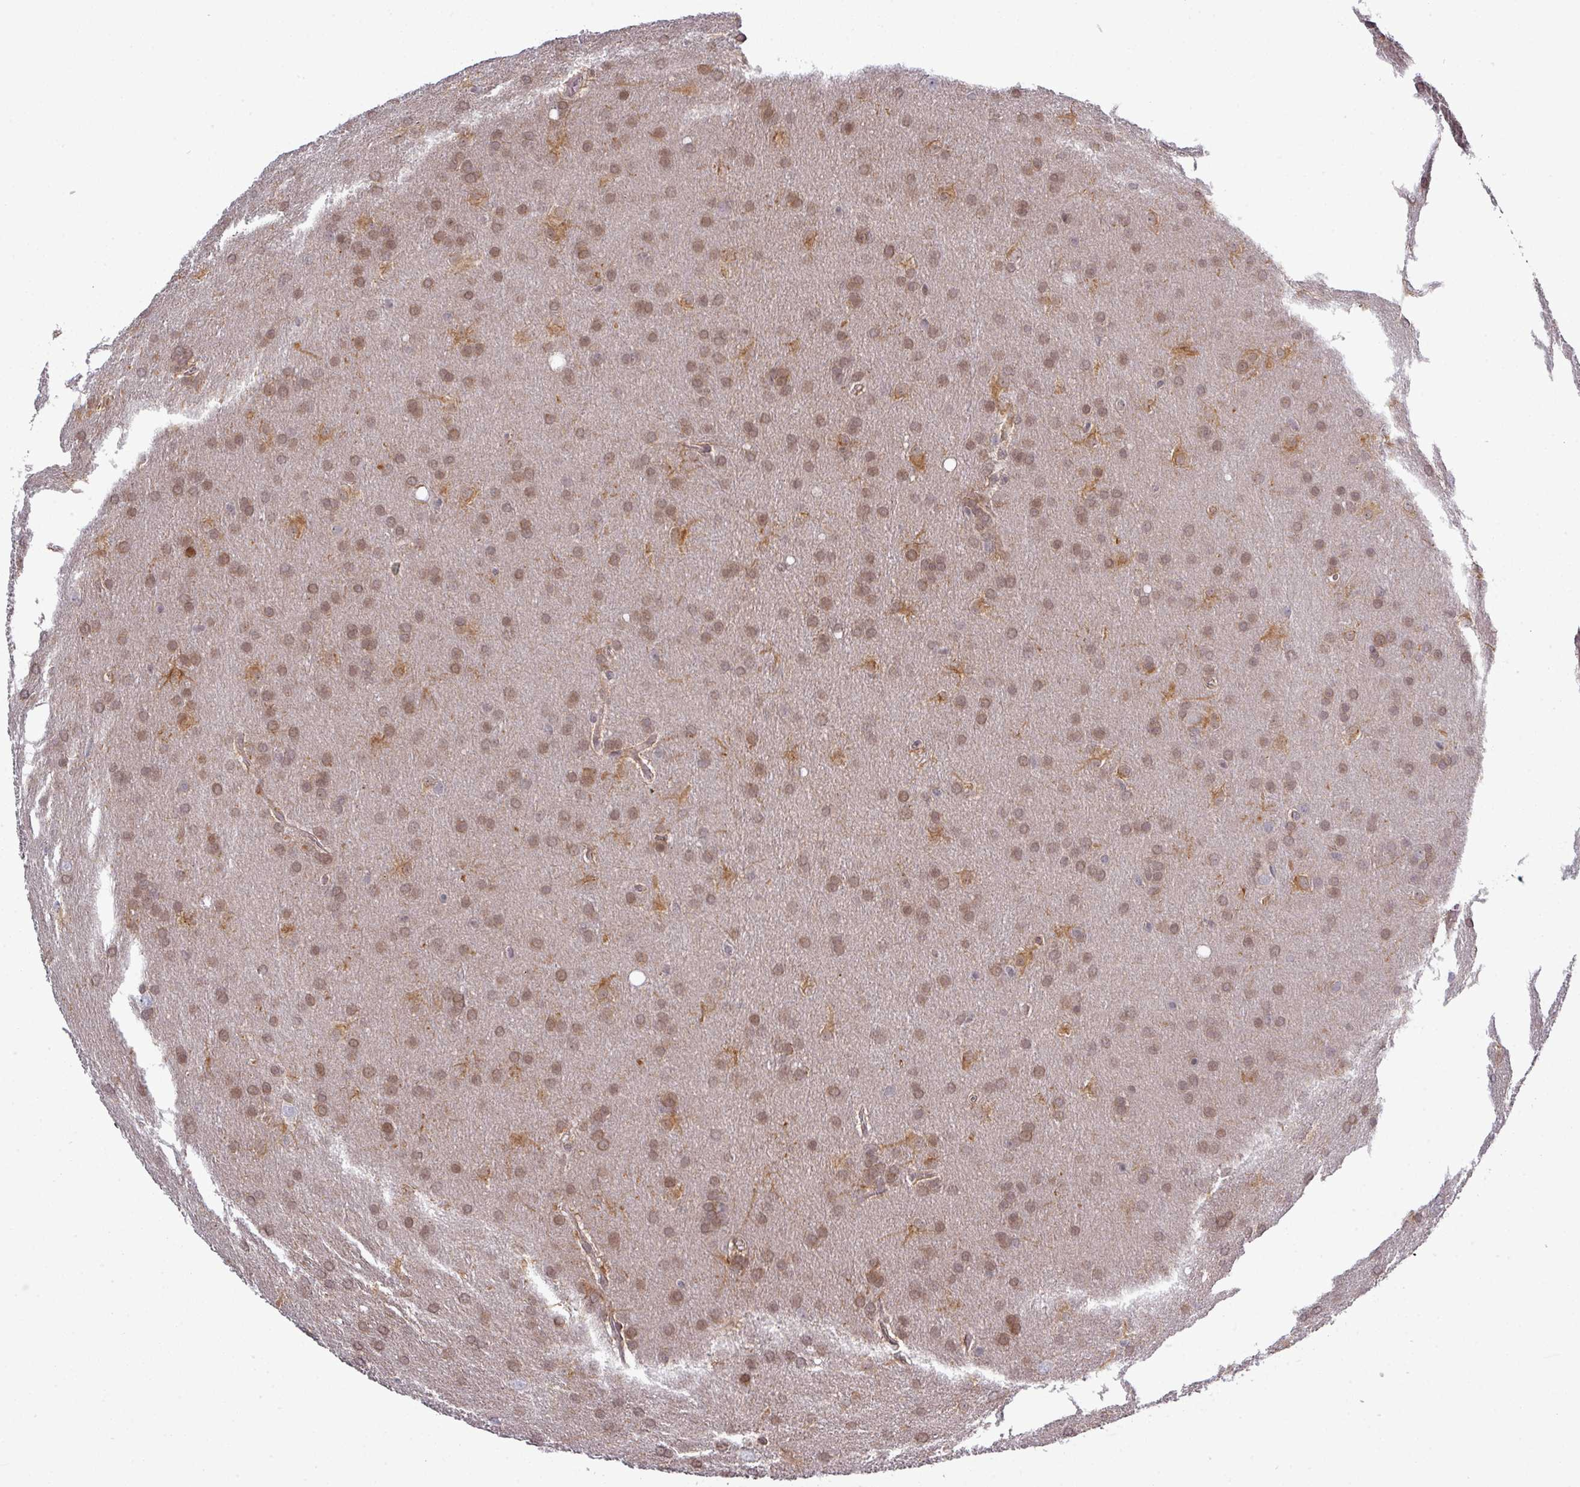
{"staining": {"intensity": "moderate", "quantity": ">75%", "location": "cytoplasmic/membranous"}, "tissue": "glioma", "cell_type": "Tumor cells", "image_type": "cancer", "snomed": [{"axis": "morphology", "description": "Glioma, malignant, Low grade"}, {"axis": "topography", "description": "Brain"}], "caption": "Tumor cells demonstrate medium levels of moderate cytoplasmic/membranous expression in about >75% of cells in glioma.", "gene": "PRAMEF12", "patient": {"sex": "female", "age": 32}}